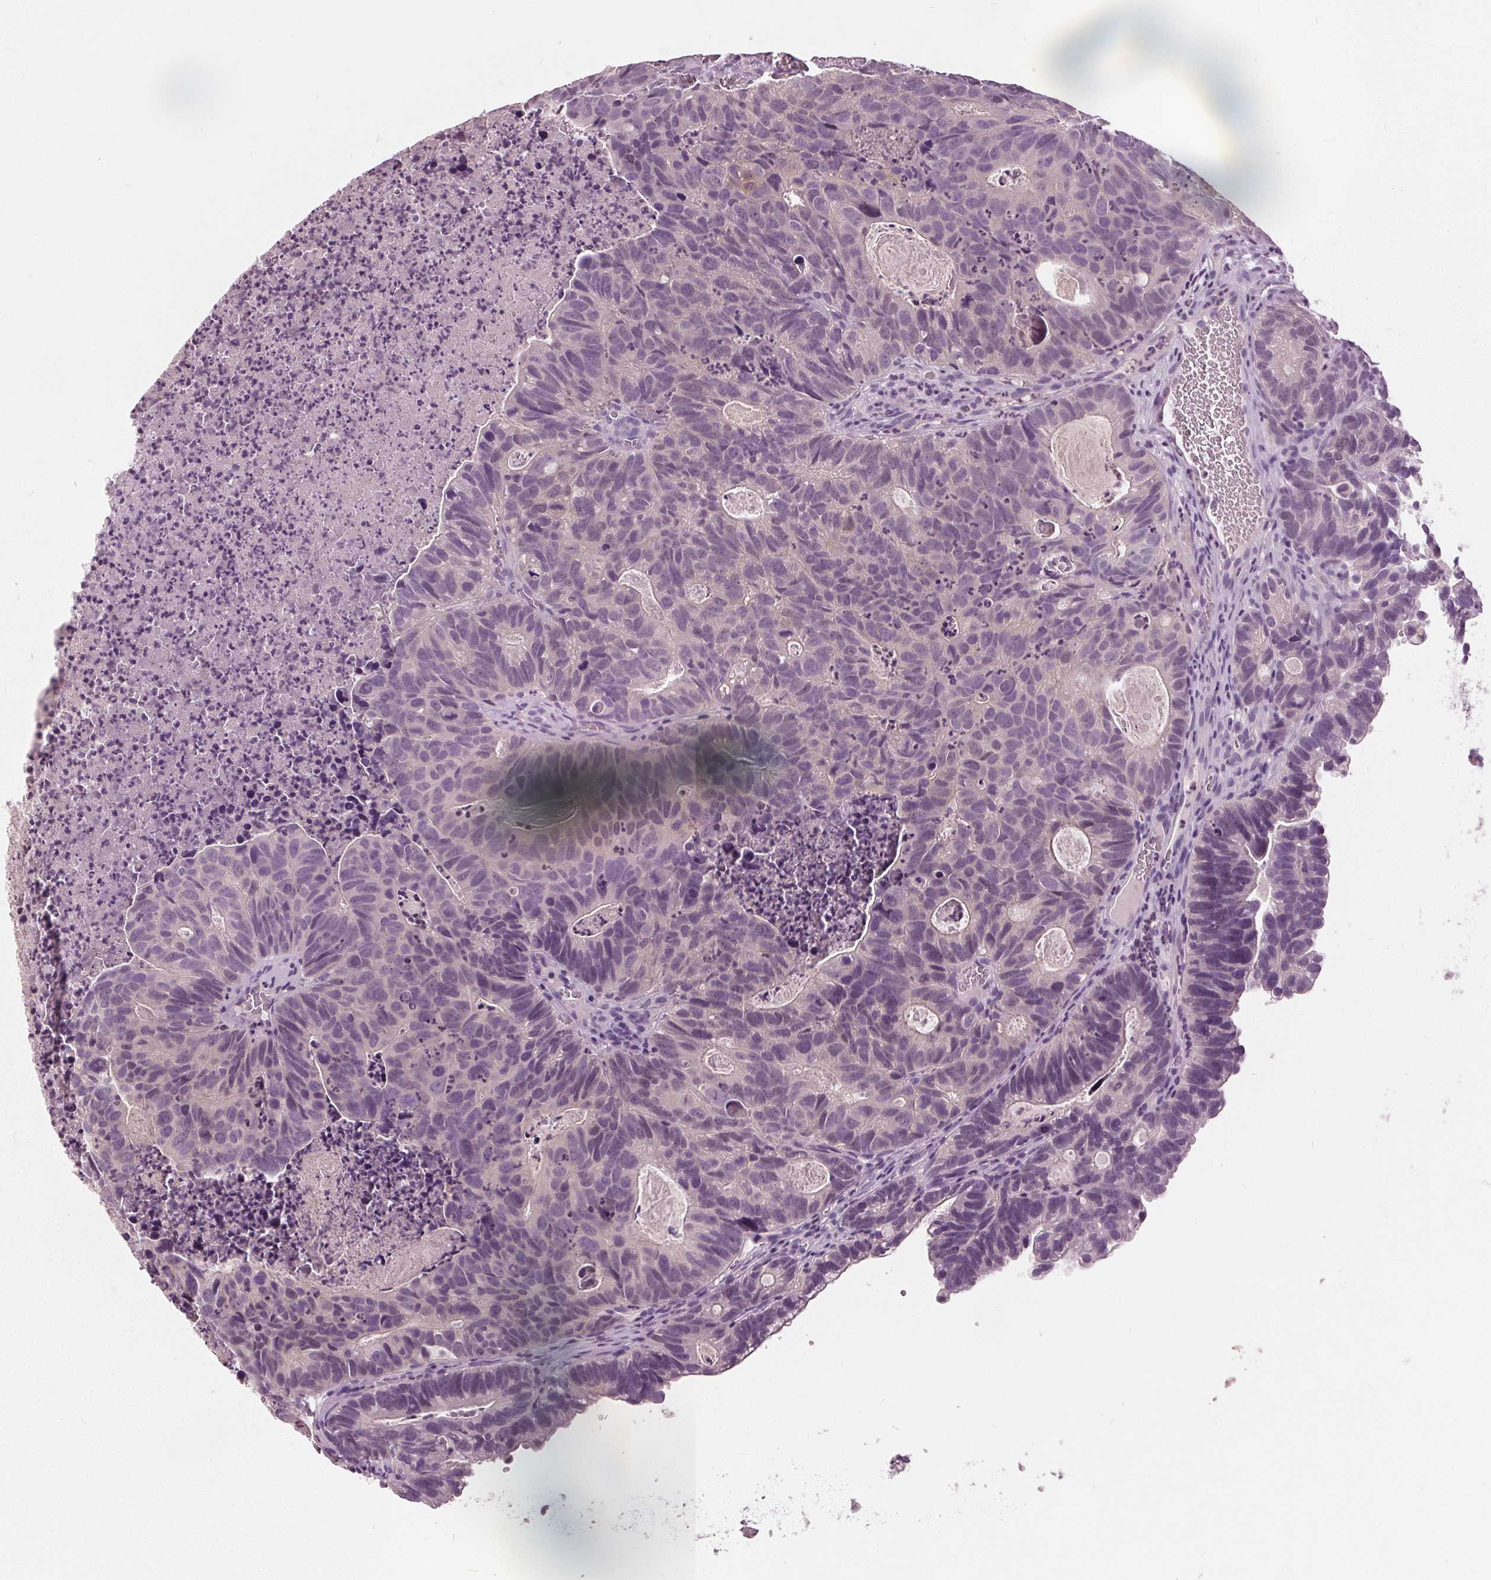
{"staining": {"intensity": "negative", "quantity": "none", "location": "none"}, "tissue": "head and neck cancer", "cell_type": "Tumor cells", "image_type": "cancer", "snomed": [{"axis": "morphology", "description": "Adenocarcinoma, NOS"}, {"axis": "topography", "description": "Head-Neck"}], "caption": "A histopathology image of head and neck cancer (adenocarcinoma) stained for a protein displays no brown staining in tumor cells. (DAB (3,3'-diaminobenzidine) immunohistochemistry, high magnification).", "gene": "TKFC", "patient": {"sex": "male", "age": 62}}